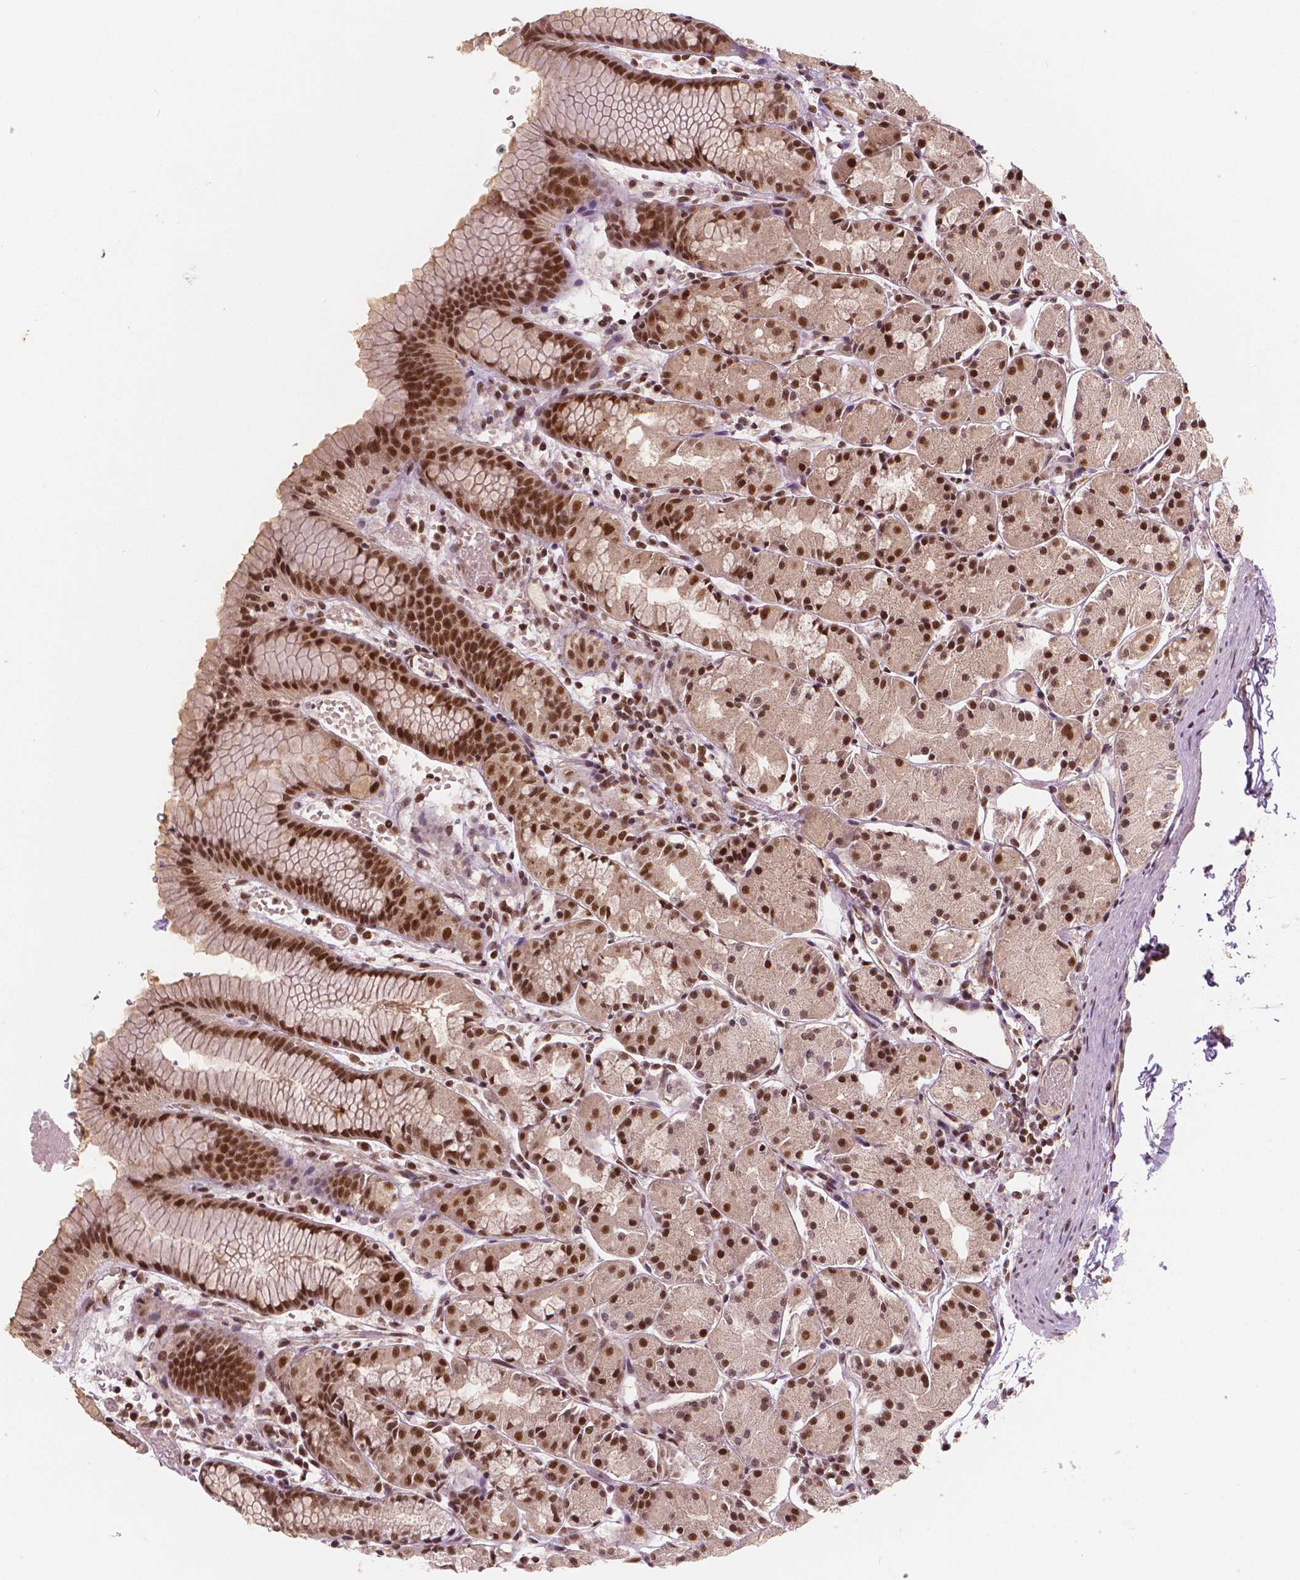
{"staining": {"intensity": "strong", "quantity": ">75%", "location": "nuclear"}, "tissue": "stomach", "cell_type": "Glandular cells", "image_type": "normal", "snomed": [{"axis": "morphology", "description": "Normal tissue, NOS"}, {"axis": "topography", "description": "Stomach, upper"}], "caption": "This histopathology image reveals immunohistochemistry (IHC) staining of unremarkable stomach, with high strong nuclear staining in approximately >75% of glandular cells.", "gene": "NSD2", "patient": {"sex": "male", "age": 47}}